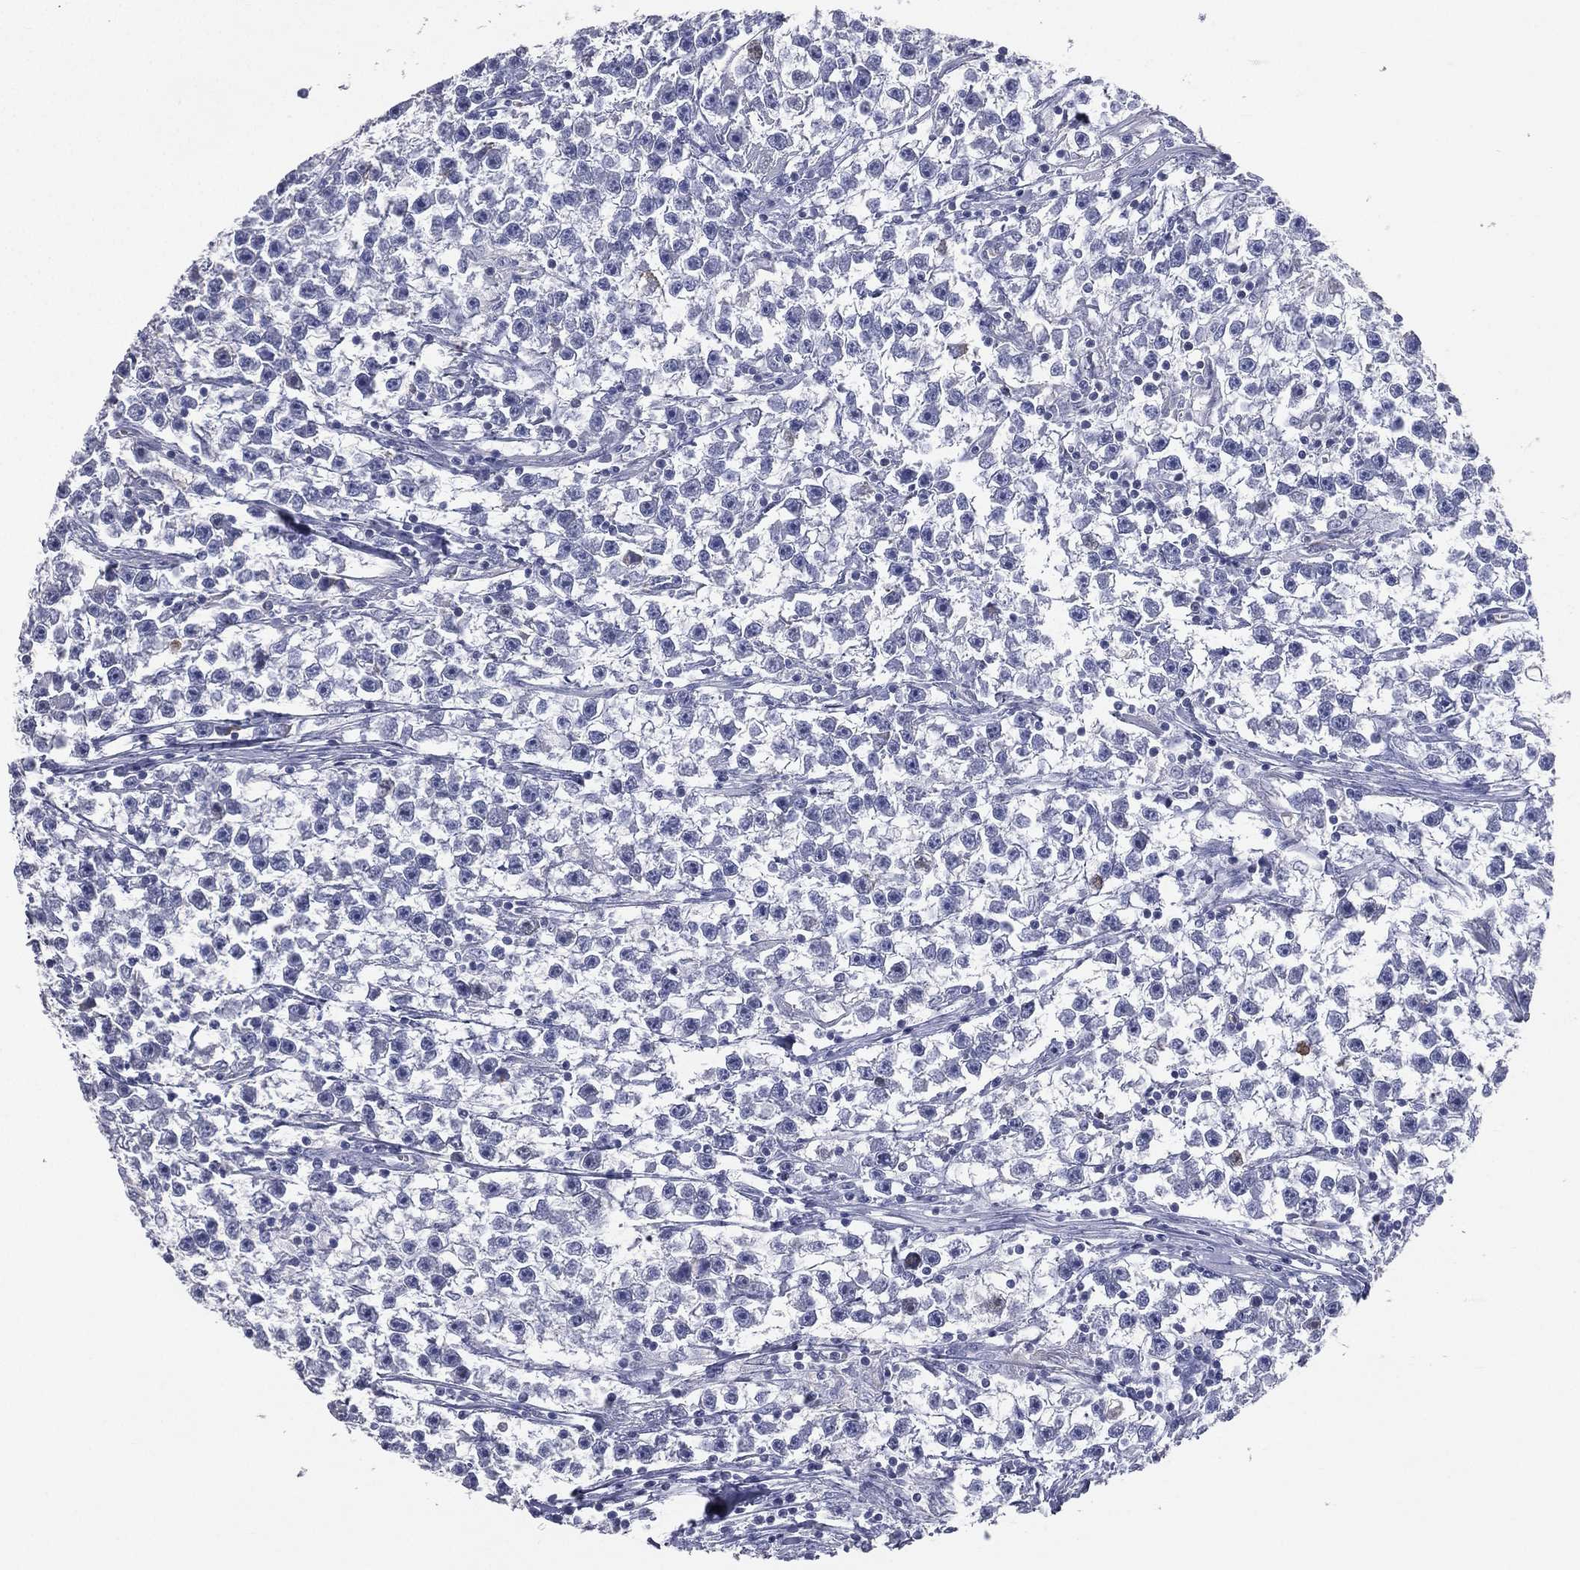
{"staining": {"intensity": "negative", "quantity": "none", "location": "none"}, "tissue": "testis cancer", "cell_type": "Tumor cells", "image_type": "cancer", "snomed": [{"axis": "morphology", "description": "Seminoma, NOS"}, {"axis": "topography", "description": "Testis"}], "caption": "This is a histopathology image of immunohistochemistry (IHC) staining of testis seminoma, which shows no positivity in tumor cells. Brightfield microscopy of immunohistochemistry (IHC) stained with DAB (brown) and hematoxylin (blue), captured at high magnification.", "gene": "ESX1", "patient": {"sex": "male", "age": 59}}